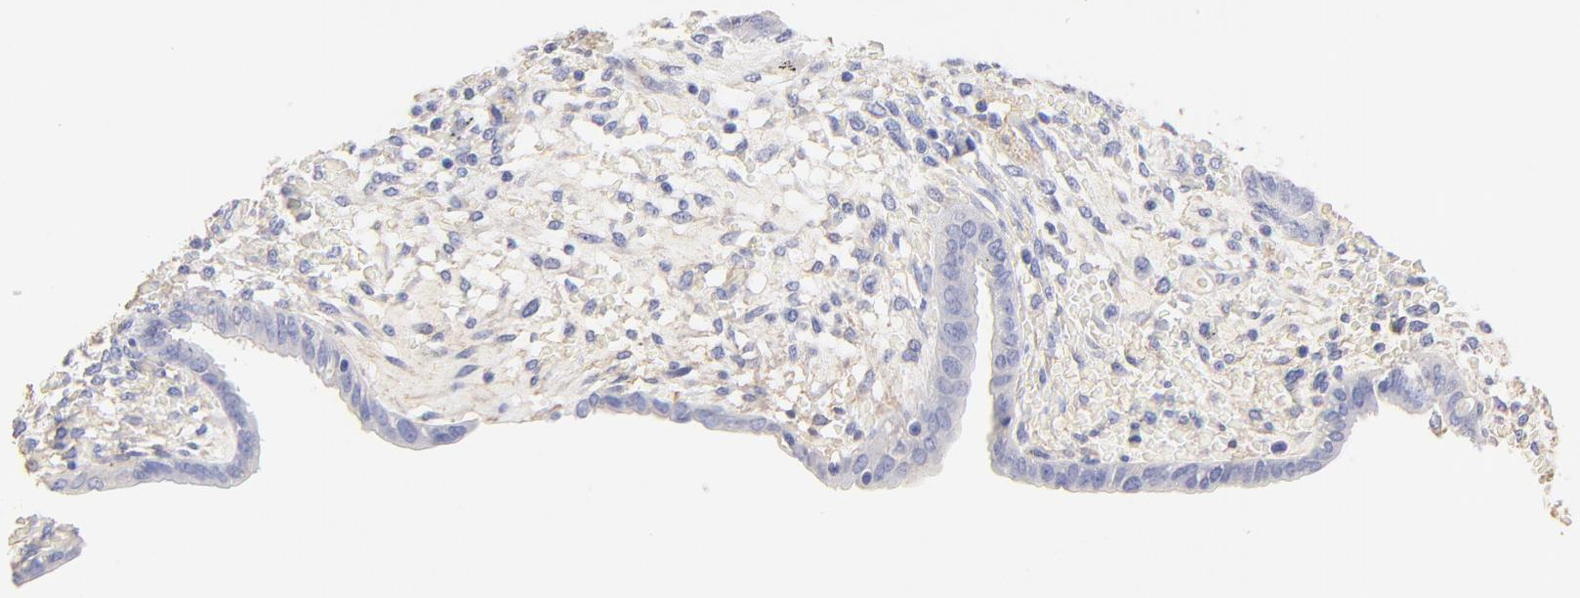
{"staining": {"intensity": "weak", "quantity": ">75%", "location": "cytoplasmic/membranous"}, "tissue": "endometrium", "cell_type": "Cells in endometrial stroma", "image_type": "normal", "snomed": [{"axis": "morphology", "description": "Normal tissue, NOS"}, {"axis": "topography", "description": "Endometrium"}], "caption": "Immunohistochemical staining of unremarkable endometrium reveals low levels of weak cytoplasmic/membranous expression in about >75% of cells in endometrial stroma.", "gene": "ACTRT1", "patient": {"sex": "female", "age": 42}}